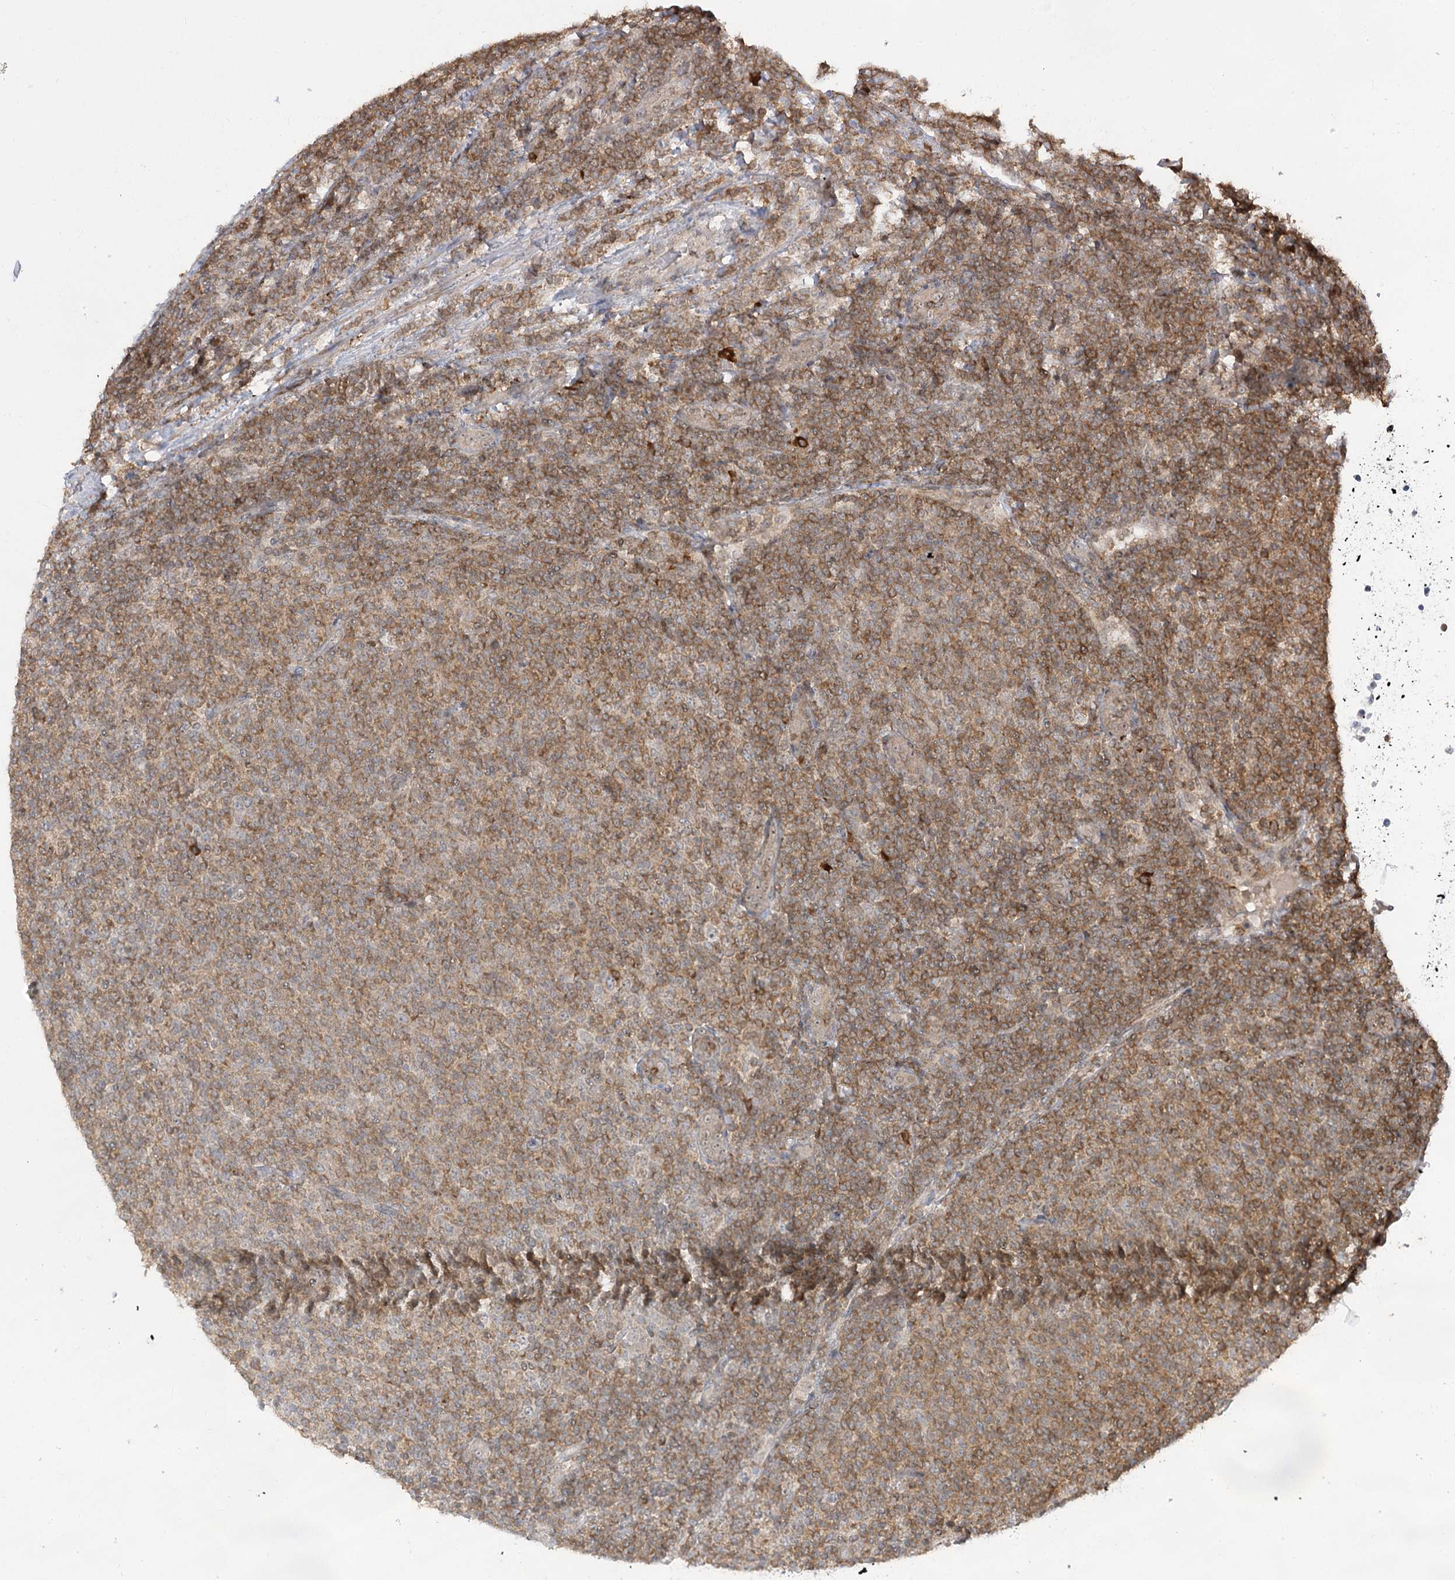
{"staining": {"intensity": "moderate", "quantity": ">75%", "location": "cytoplasmic/membranous"}, "tissue": "lymphoma", "cell_type": "Tumor cells", "image_type": "cancer", "snomed": [{"axis": "morphology", "description": "Malignant lymphoma, non-Hodgkin's type, Low grade"}, {"axis": "topography", "description": "Lymph node"}], "caption": "IHC photomicrograph of neoplastic tissue: malignant lymphoma, non-Hodgkin's type (low-grade) stained using immunohistochemistry (IHC) reveals medium levels of moderate protein expression localized specifically in the cytoplasmic/membranous of tumor cells, appearing as a cytoplasmic/membranous brown color.", "gene": "SYTL1", "patient": {"sex": "male", "age": 66}}